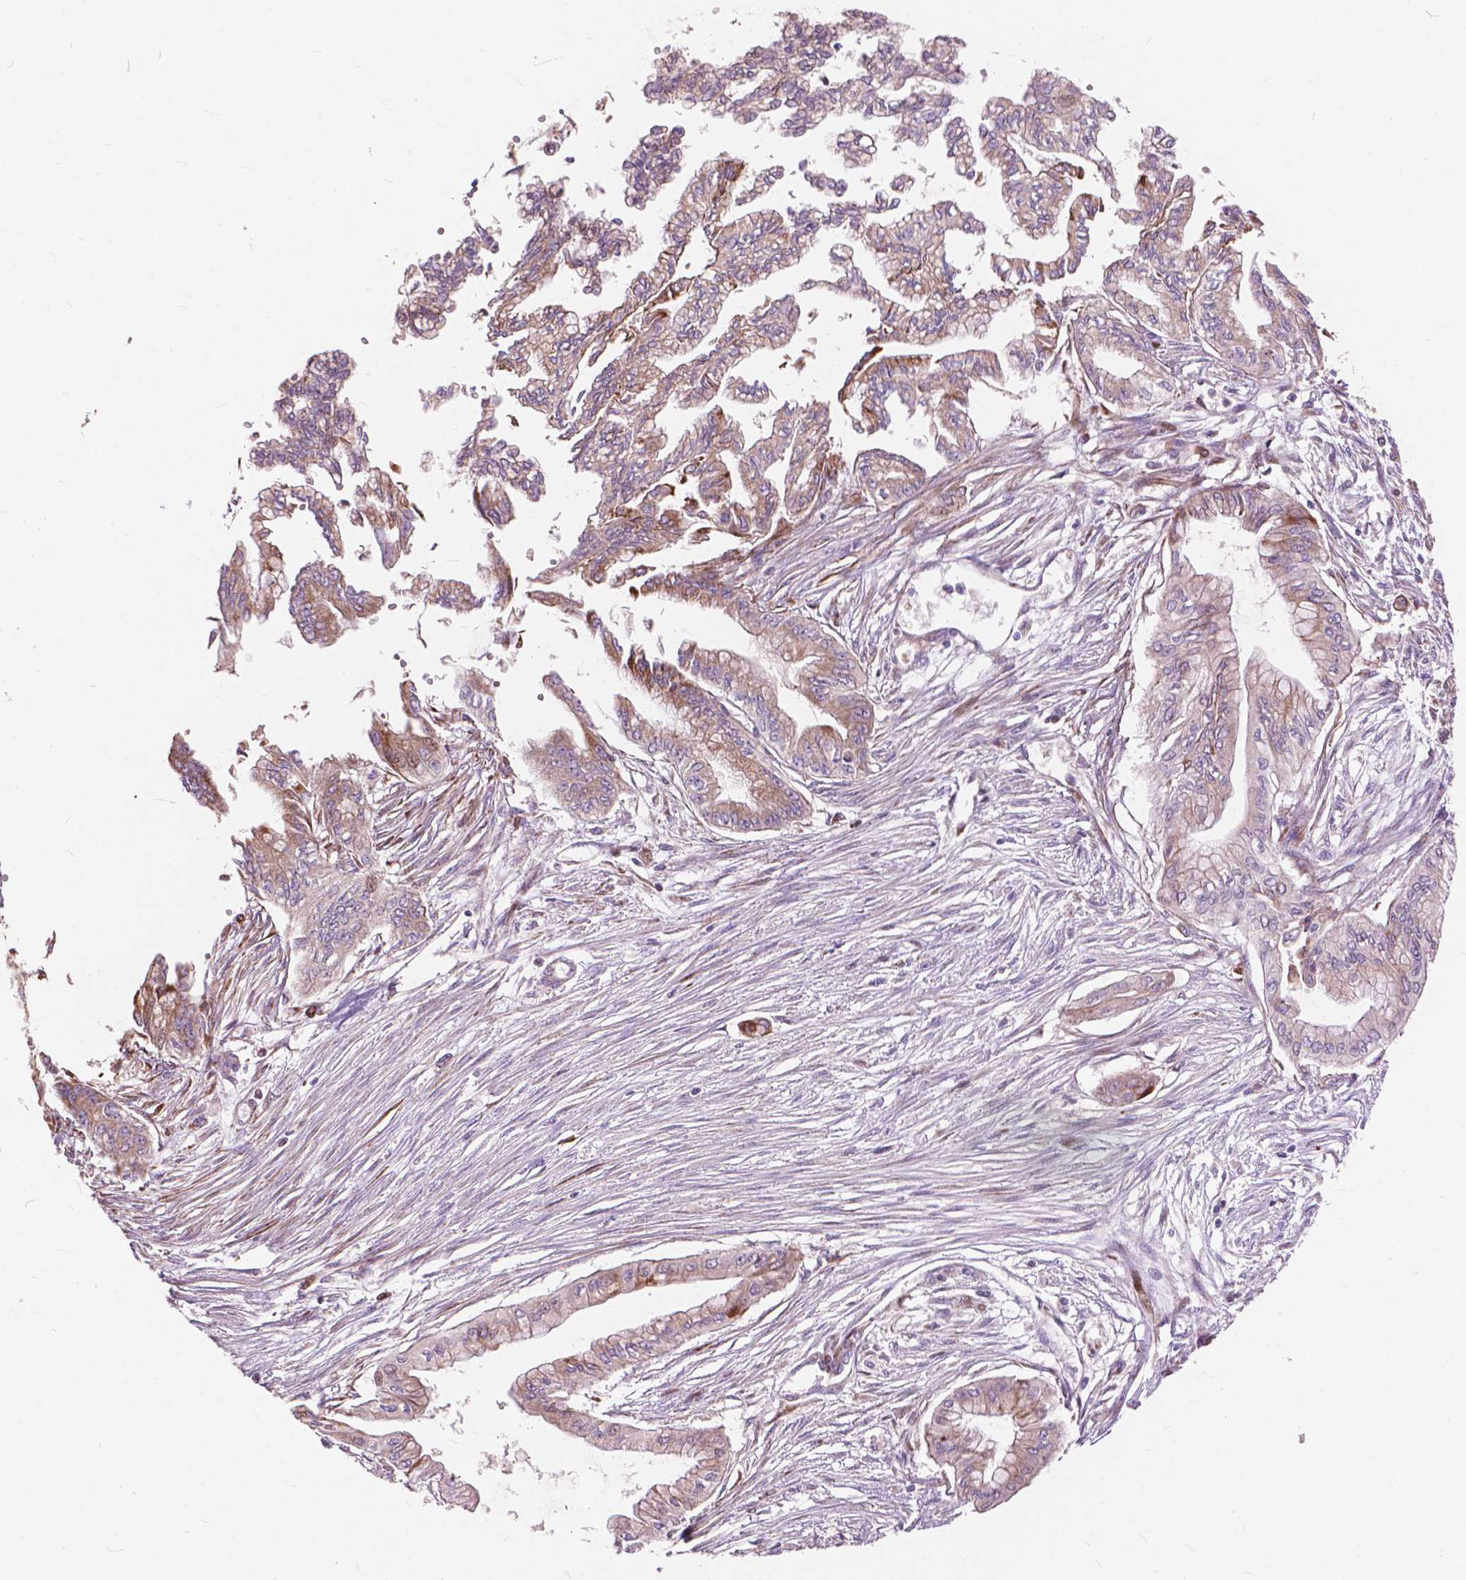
{"staining": {"intensity": "moderate", "quantity": "<25%", "location": "cytoplasmic/membranous"}, "tissue": "pancreatic cancer", "cell_type": "Tumor cells", "image_type": "cancer", "snomed": [{"axis": "morphology", "description": "Adenocarcinoma, NOS"}, {"axis": "topography", "description": "Pancreas"}], "caption": "A micrograph of pancreatic cancer stained for a protein reveals moderate cytoplasmic/membranous brown staining in tumor cells.", "gene": "MORN1", "patient": {"sex": "female", "age": 68}}